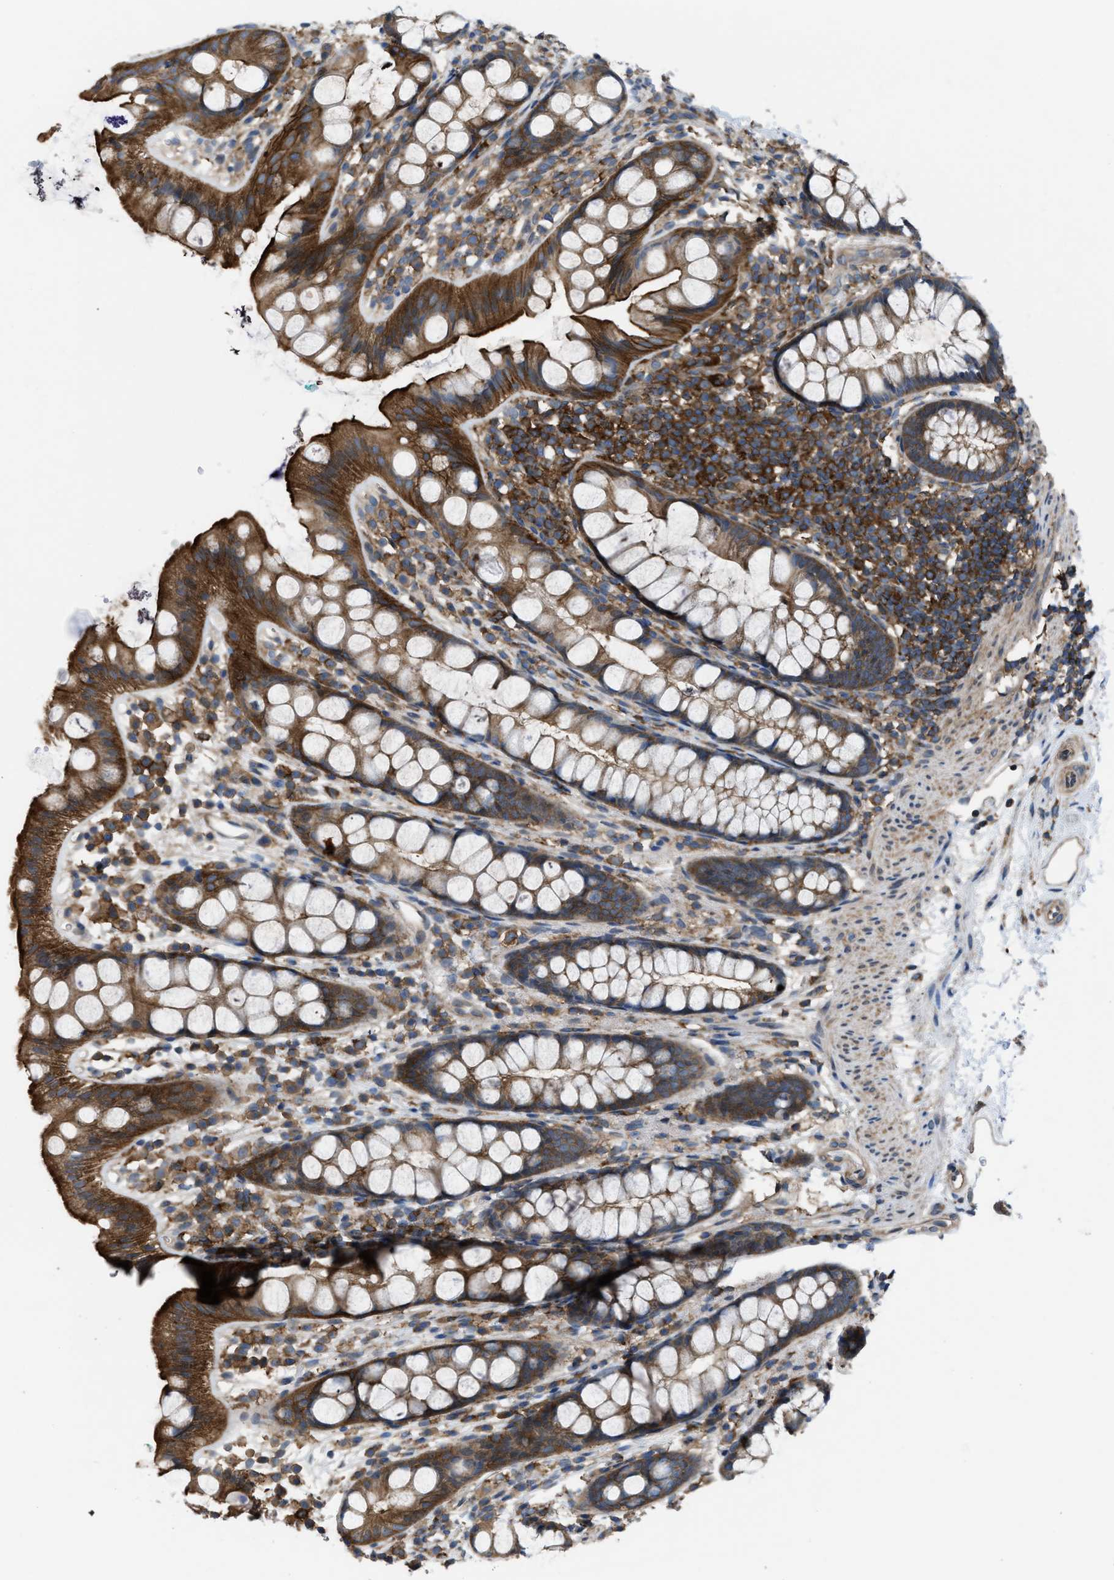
{"staining": {"intensity": "strong", "quantity": ">75%", "location": "cytoplasmic/membranous"}, "tissue": "rectum", "cell_type": "Glandular cells", "image_type": "normal", "snomed": [{"axis": "morphology", "description": "Normal tissue, NOS"}, {"axis": "topography", "description": "Rectum"}], "caption": "This micrograph shows immunohistochemistry staining of unremarkable human rectum, with high strong cytoplasmic/membranous positivity in about >75% of glandular cells.", "gene": "MYO18A", "patient": {"sex": "female", "age": 65}}